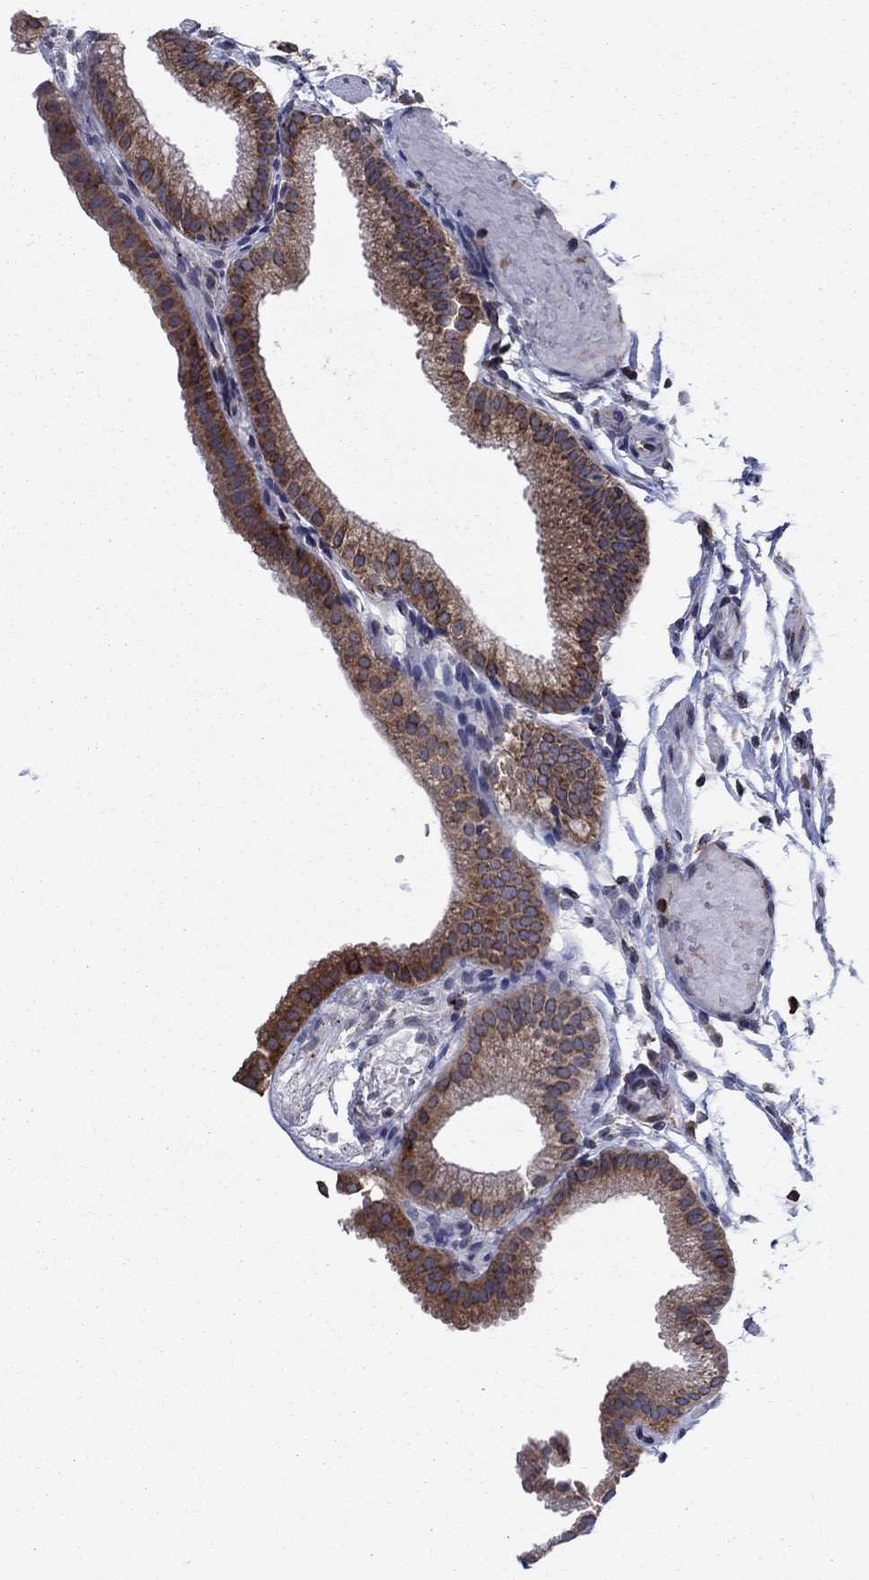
{"staining": {"intensity": "moderate", "quantity": ">75%", "location": "cytoplasmic/membranous"}, "tissue": "gallbladder", "cell_type": "Glandular cells", "image_type": "normal", "snomed": [{"axis": "morphology", "description": "Normal tissue, NOS"}, {"axis": "topography", "description": "Gallbladder"}], "caption": "Moderate cytoplasmic/membranous staining for a protein is present in approximately >75% of glandular cells of unremarkable gallbladder using immunohistochemistry (IHC).", "gene": "YBX1", "patient": {"sex": "female", "age": 45}}